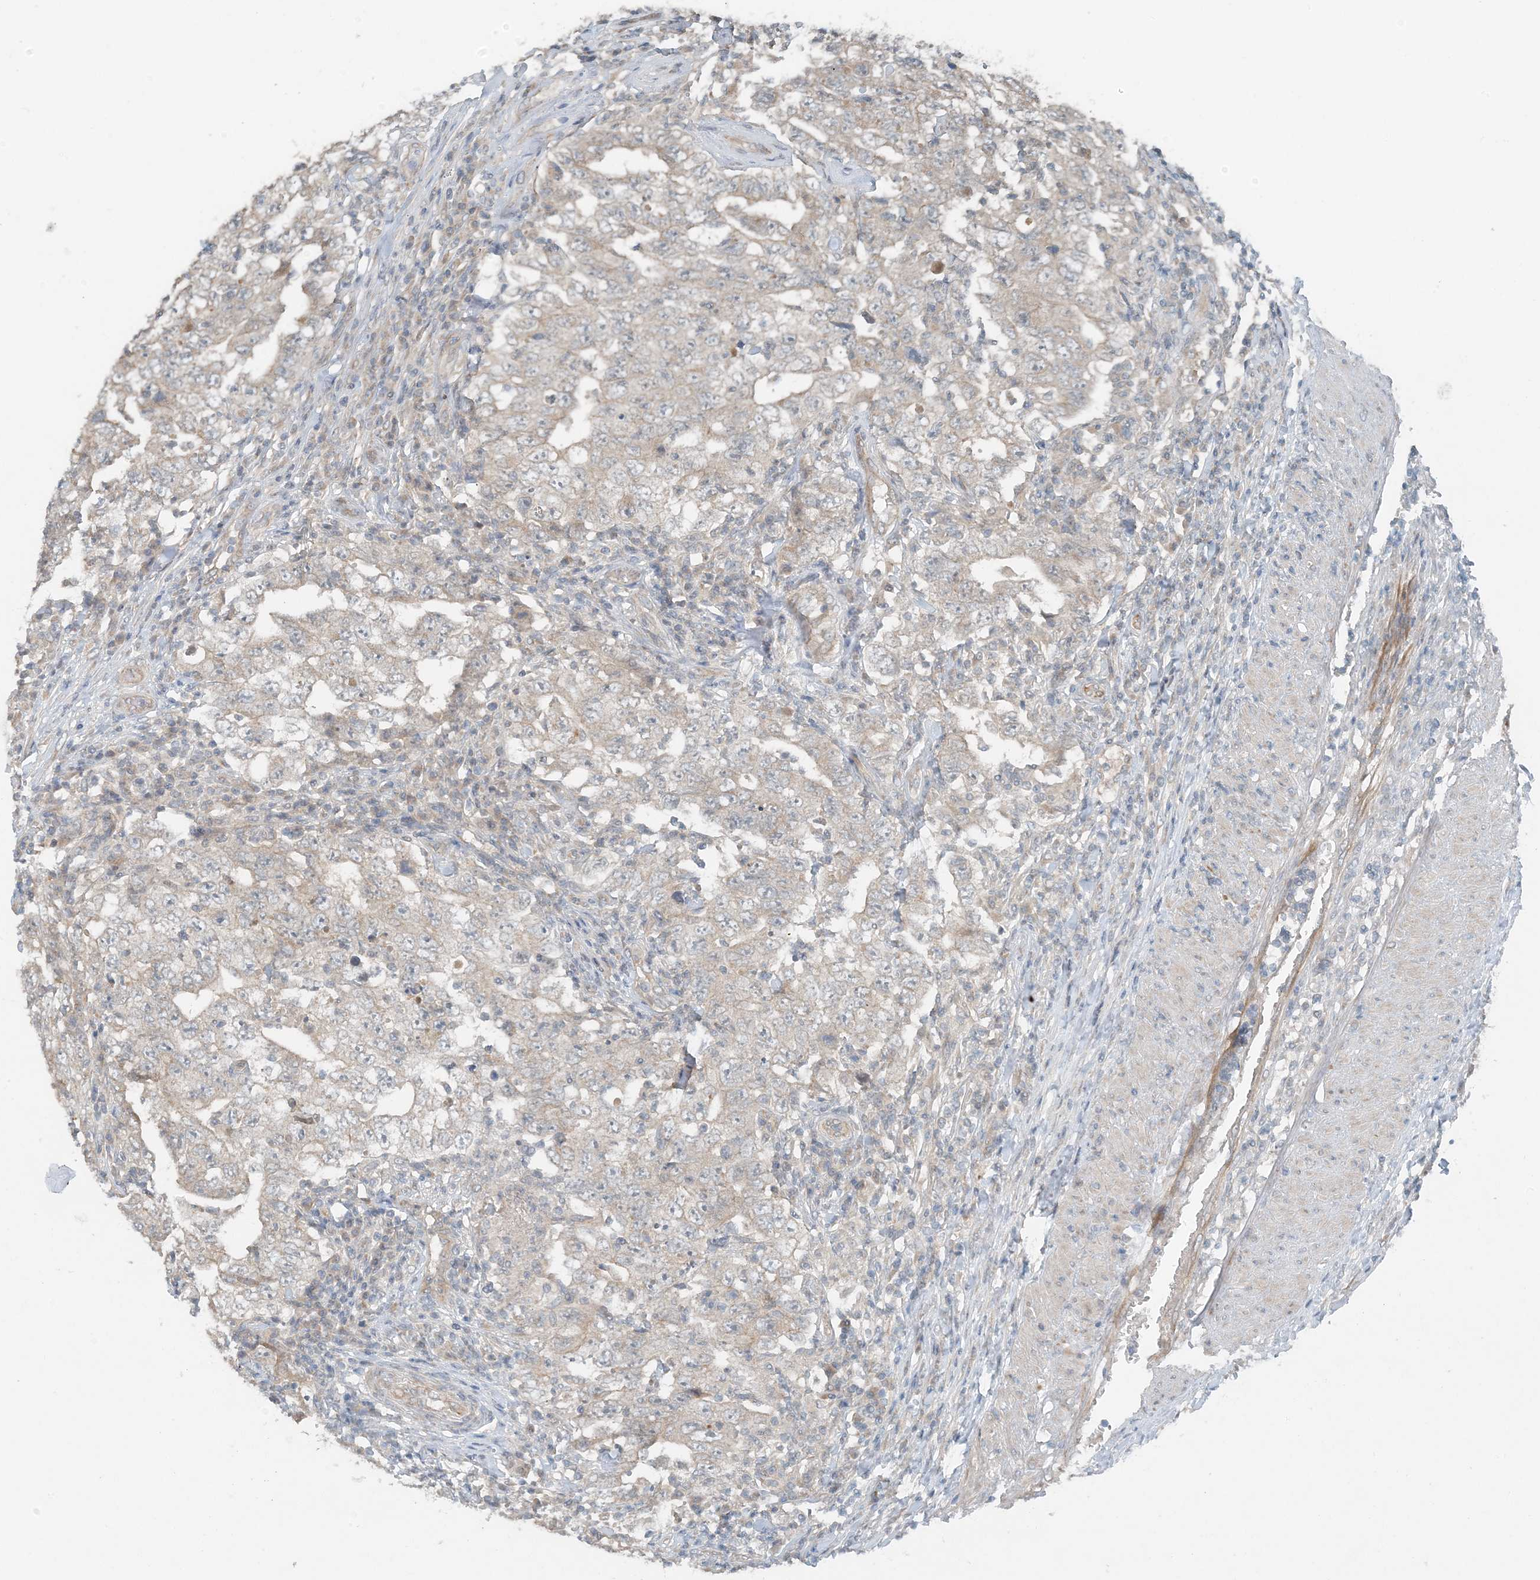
{"staining": {"intensity": "weak", "quantity": "<25%", "location": "cytoplasmic/membranous"}, "tissue": "testis cancer", "cell_type": "Tumor cells", "image_type": "cancer", "snomed": [{"axis": "morphology", "description": "Carcinoma, Embryonal, NOS"}, {"axis": "topography", "description": "Testis"}], "caption": "This is an IHC micrograph of testis cancer (embryonal carcinoma). There is no staining in tumor cells.", "gene": "MITD1", "patient": {"sex": "male", "age": 26}}